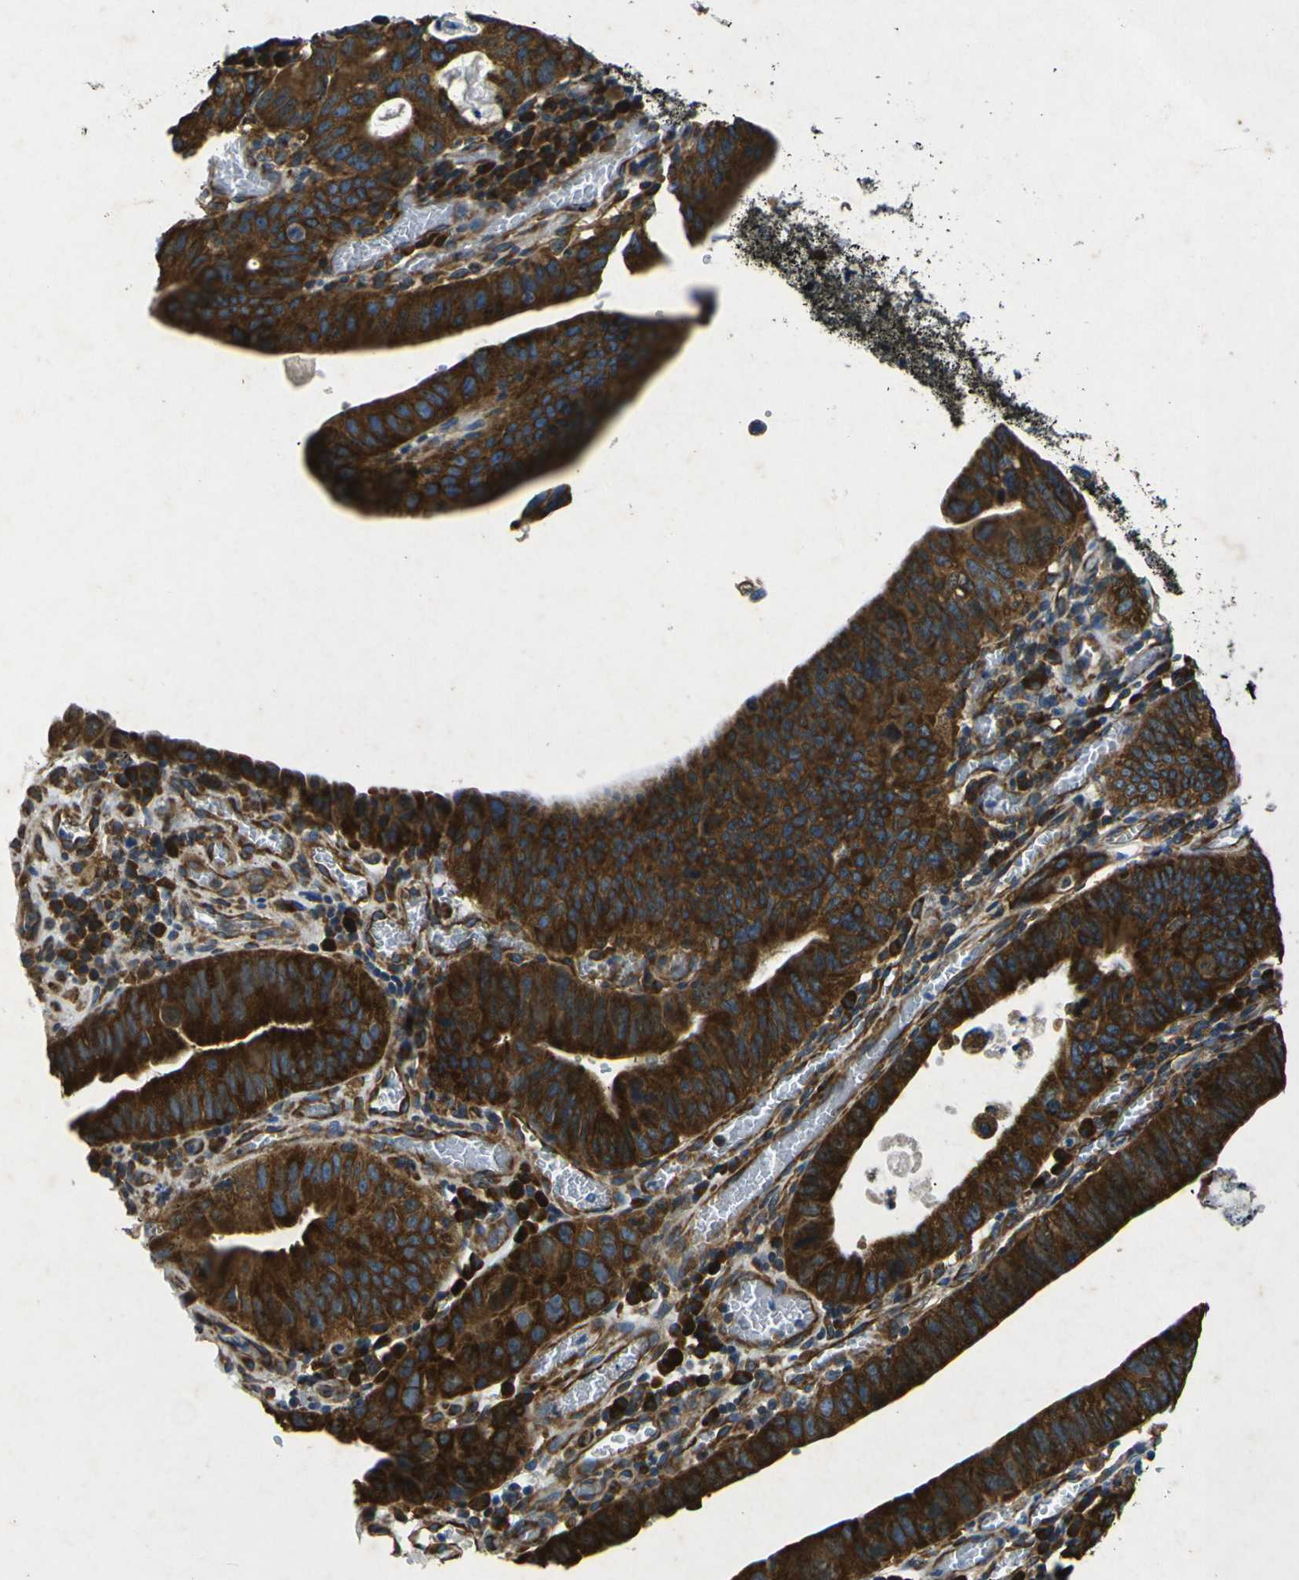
{"staining": {"intensity": "strong", "quantity": ">75%", "location": "cytoplasmic/membranous"}, "tissue": "stomach cancer", "cell_type": "Tumor cells", "image_type": "cancer", "snomed": [{"axis": "morphology", "description": "Adenocarcinoma, NOS"}, {"axis": "topography", "description": "Stomach"}], "caption": "A micrograph showing strong cytoplasmic/membranous positivity in about >75% of tumor cells in adenocarcinoma (stomach), as visualized by brown immunohistochemical staining.", "gene": "RPSA", "patient": {"sex": "male", "age": 59}}